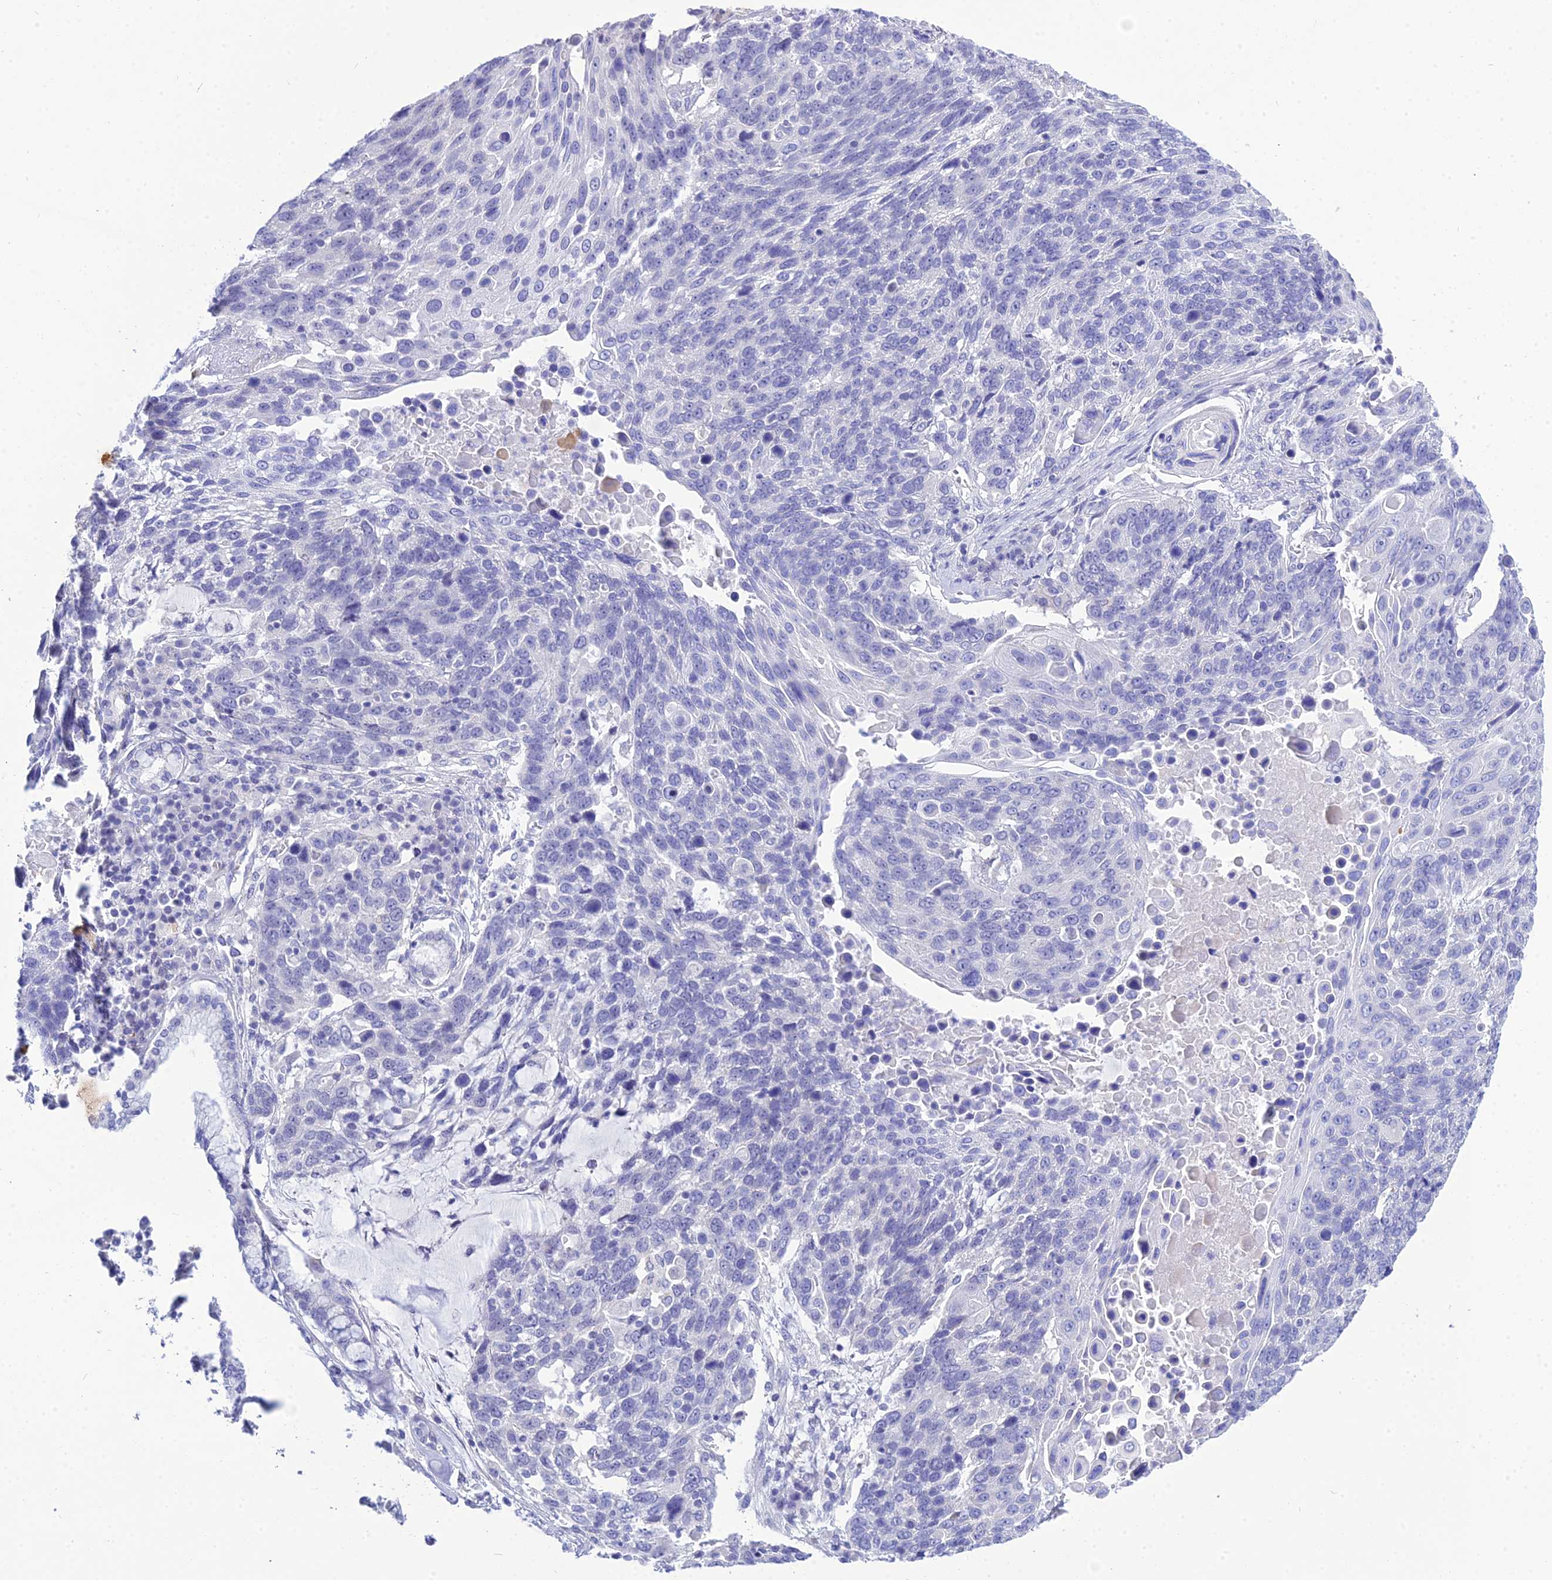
{"staining": {"intensity": "negative", "quantity": "none", "location": "none"}, "tissue": "lung cancer", "cell_type": "Tumor cells", "image_type": "cancer", "snomed": [{"axis": "morphology", "description": "Squamous cell carcinoma, NOS"}, {"axis": "topography", "description": "Lung"}], "caption": "Protein analysis of lung cancer (squamous cell carcinoma) demonstrates no significant expression in tumor cells. (DAB (3,3'-diaminobenzidine) IHC, high magnification).", "gene": "DEFB107A", "patient": {"sex": "male", "age": 66}}